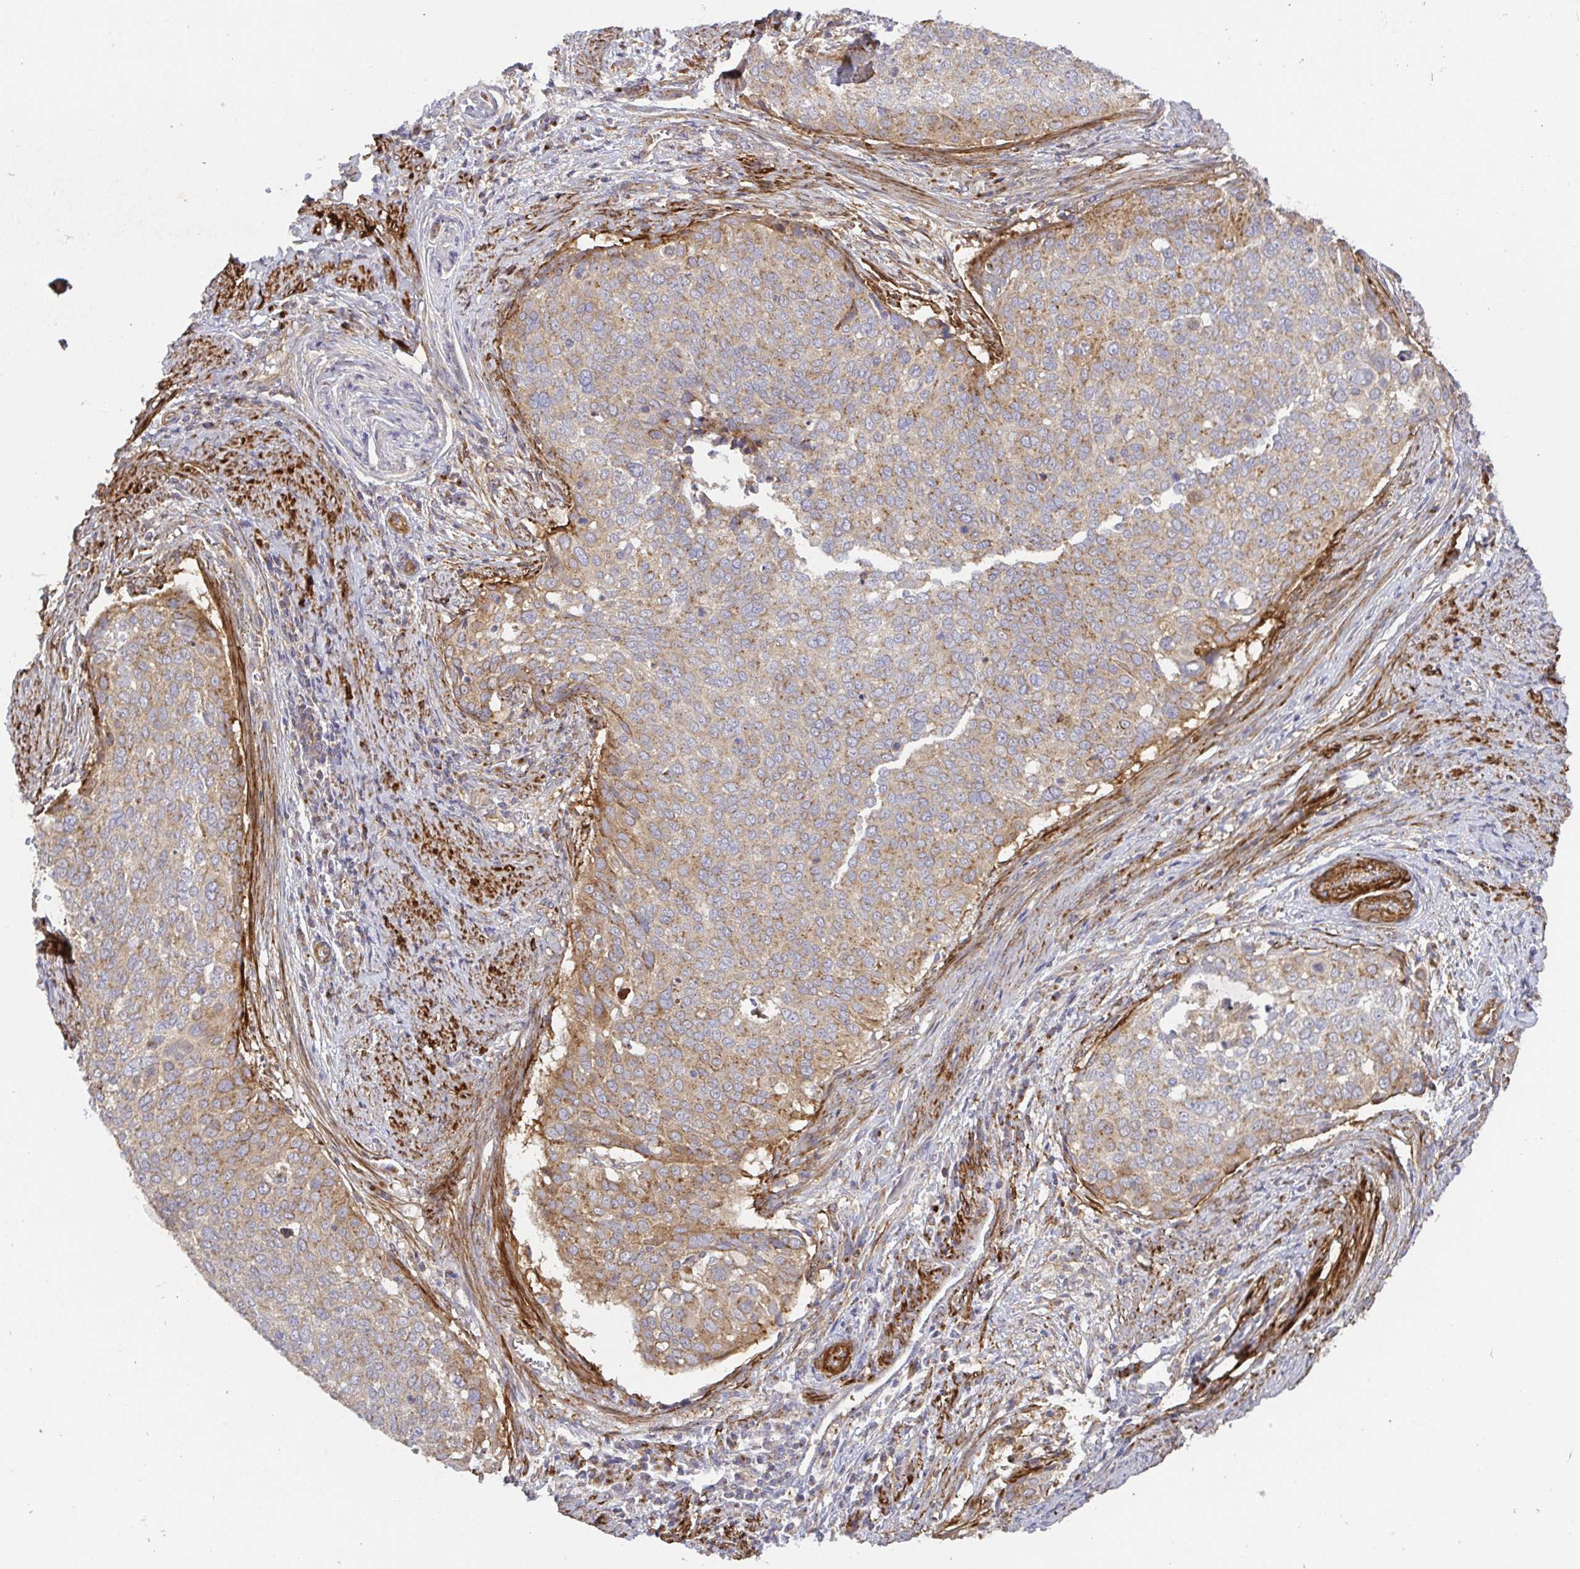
{"staining": {"intensity": "weak", "quantity": ">75%", "location": "cytoplasmic/membranous"}, "tissue": "cervical cancer", "cell_type": "Tumor cells", "image_type": "cancer", "snomed": [{"axis": "morphology", "description": "Squamous cell carcinoma, NOS"}, {"axis": "topography", "description": "Cervix"}], "caption": "About >75% of tumor cells in cervical cancer demonstrate weak cytoplasmic/membranous protein staining as visualized by brown immunohistochemical staining.", "gene": "TM9SF4", "patient": {"sex": "female", "age": 39}}